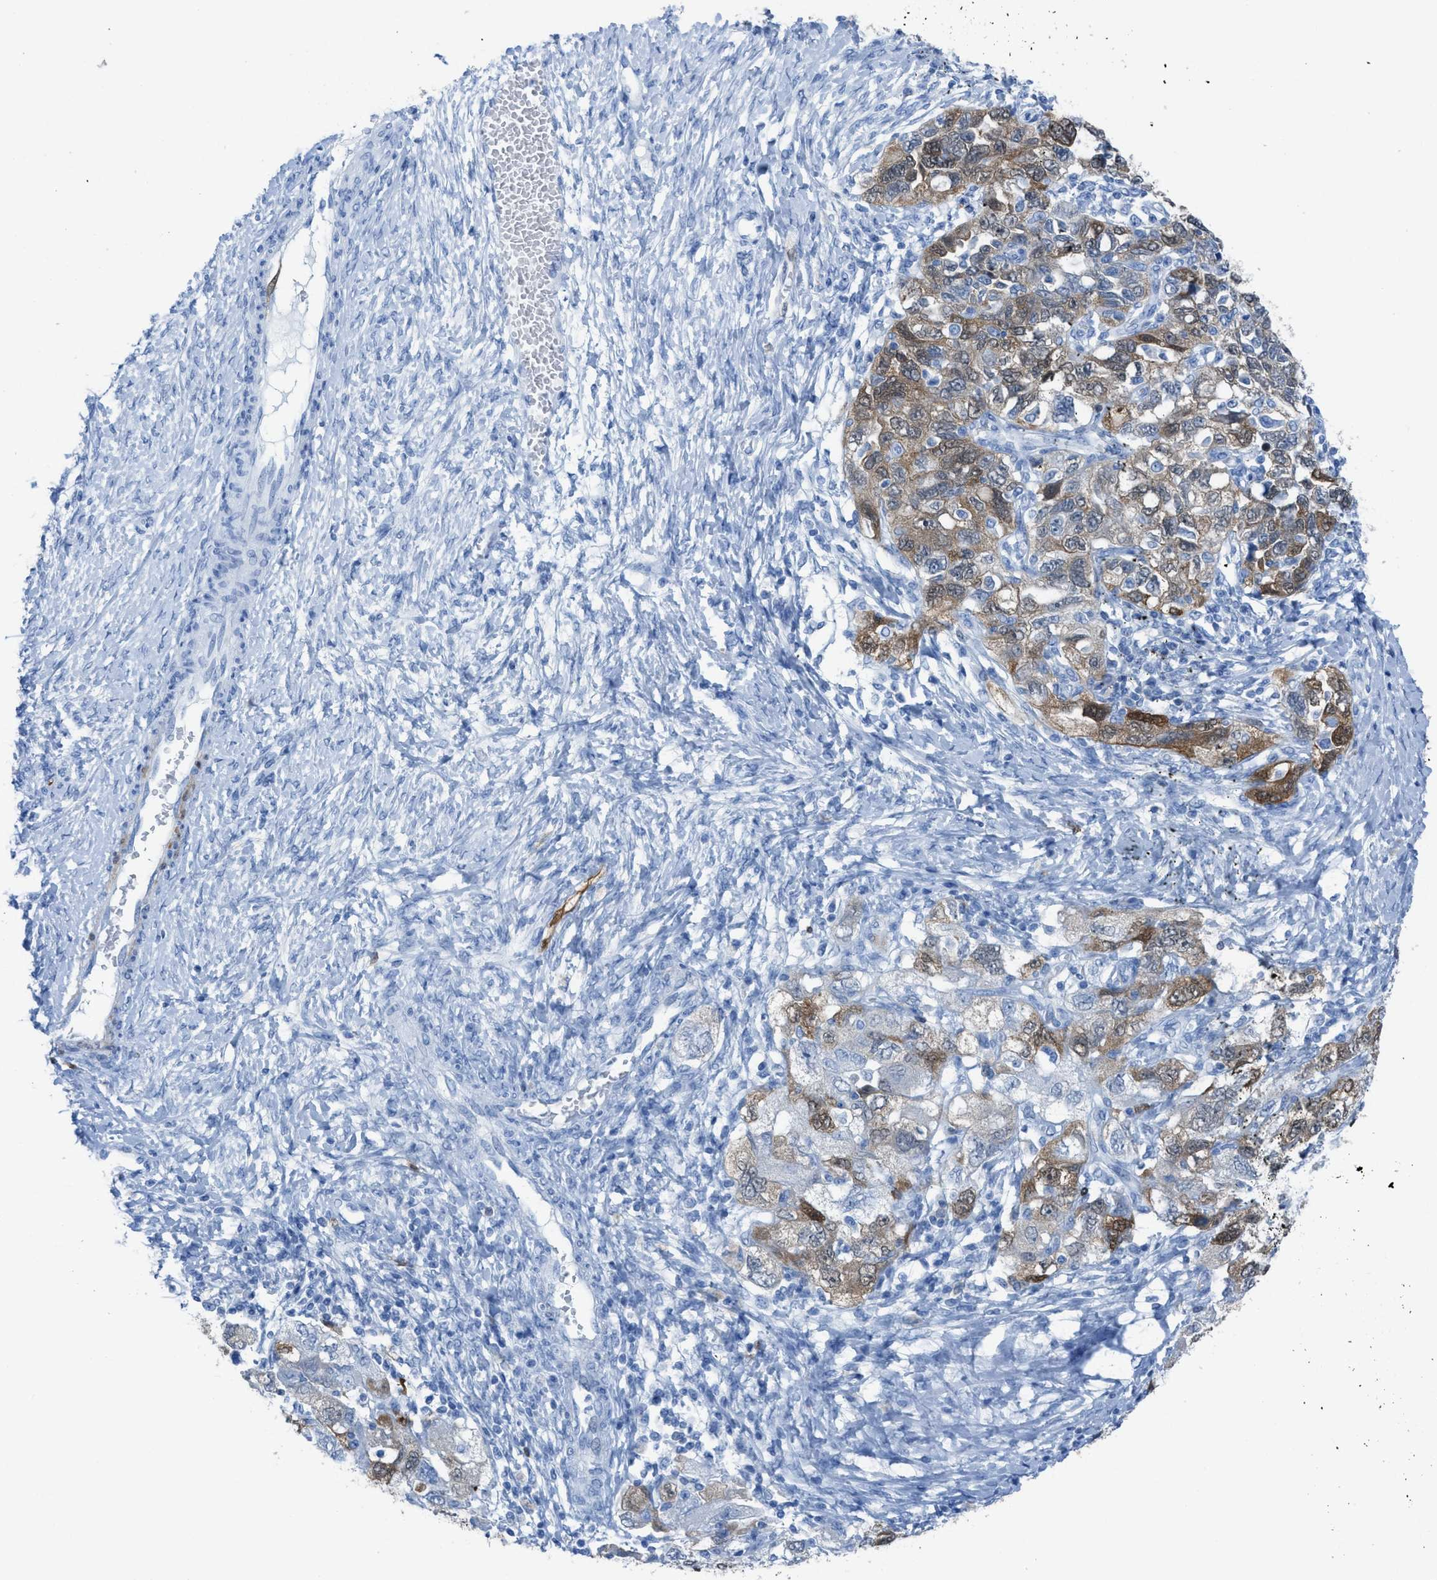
{"staining": {"intensity": "moderate", "quantity": "25%-75%", "location": "cytoplasmic/membranous"}, "tissue": "ovarian cancer", "cell_type": "Tumor cells", "image_type": "cancer", "snomed": [{"axis": "morphology", "description": "Carcinoma, NOS"}, {"axis": "morphology", "description": "Cystadenocarcinoma, serous, NOS"}, {"axis": "topography", "description": "Ovary"}], "caption": "Immunohistochemistry micrograph of neoplastic tissue: carcinoma (ovarian) stained using IHC reveals medium levels of moderate protein expression localized specifically in the cytoplasmic/membranous of tumor cells, appearing as a cytoplasmic/membranous brown color.", "gene": "CDKN2A", "patient": {"sex": "female", "age": 69}}